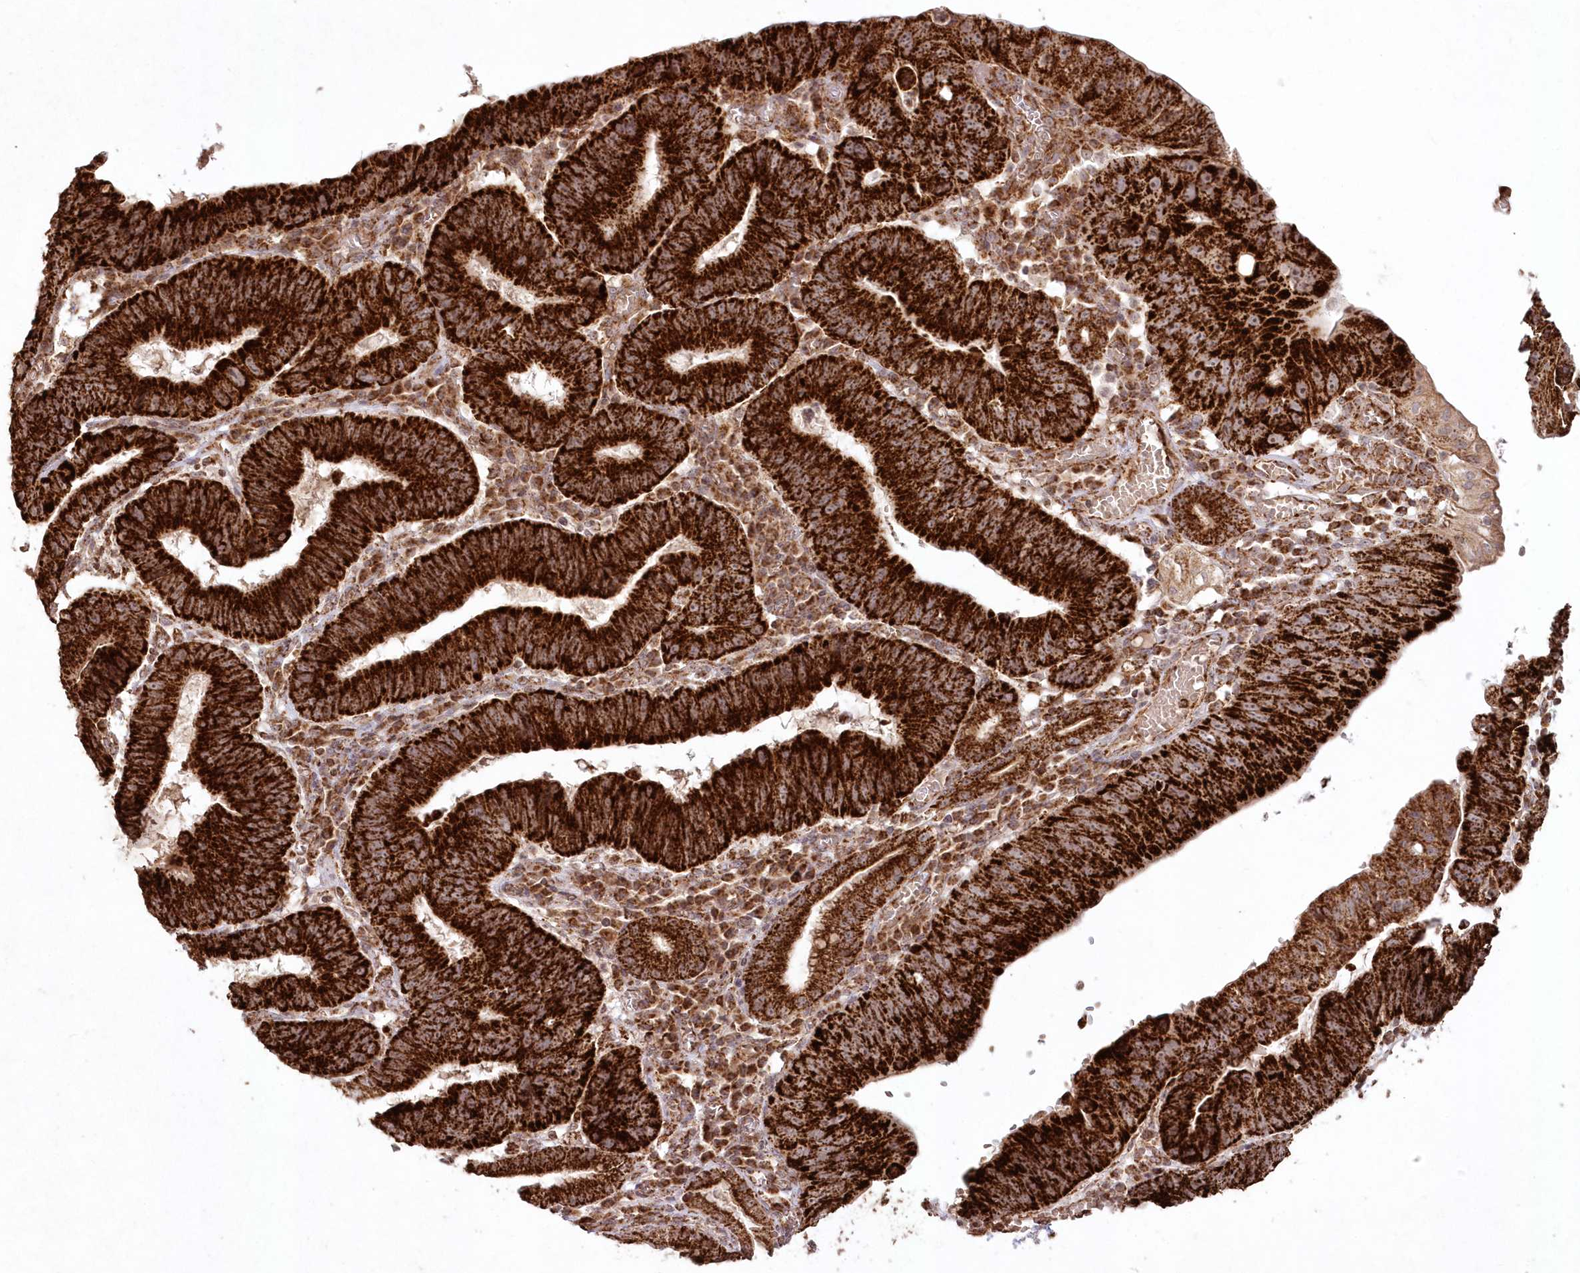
{"staining": {"intensity": "strong", "quantity": ">75%", "location": "cytoplasmic/membranous"}, "tissue": "stomach cancer", "cell_type": "Tumor cells", "image_type": "cancer", "snomed": [{"axis": "morphology", "description": "Adenocarcinoma, NOS"}, {"axis": "topography", "description": "Stomach"}], "caption": "Protein expression by IHC shows strong cytoplasmic/membranous staining in about >75% of tumor cells in stomach cancer.", "gene": "LRPPRC", "patient": {"sex": "male", "age": 59}}